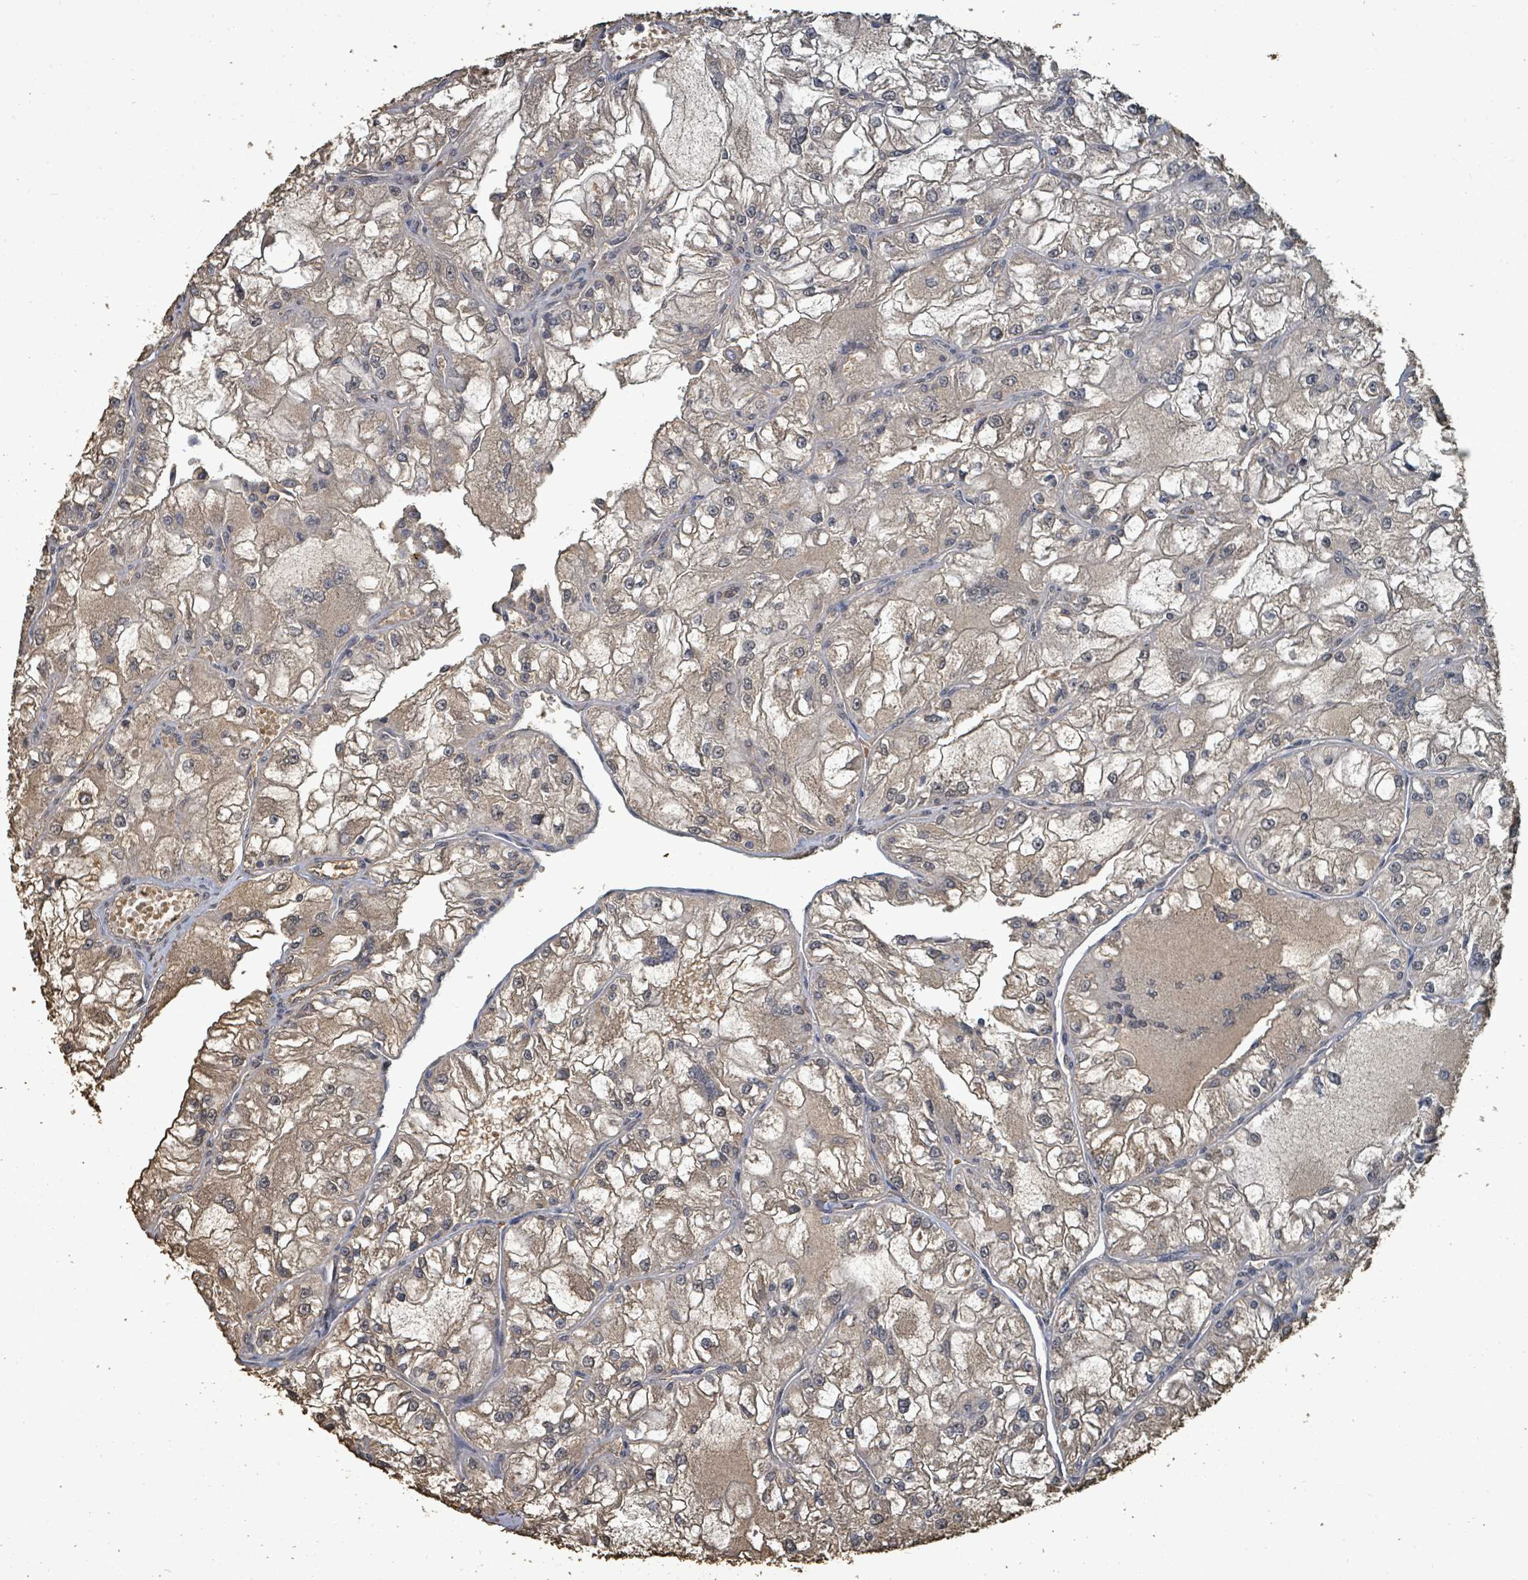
{"staining": {"intensity": "weak", "quantity": "25%-75%", "location": "cytoplasmic/membranous"}, "tissue": "renal cancer", "cell_type": "Tumor cells", "image_type": "cancer", "snomed": [{"axis": "morphology", "description": "Adenocarcinoma, NOS"}, {"axis": "topography", "description": "Kidney"}], "caption": "IHC photomicrograph of neoplastic tissue: human renal adenocarcinoma stained using immunohistochemistry exhibits low levels of weak protein expression localized specifically in the cytoplasmic/membranous of tumor cells, appearing as a cytoplasmic/membranous brown color.", "gene": "C6orf52", "patient": {"sex": "female", "age": 72}}